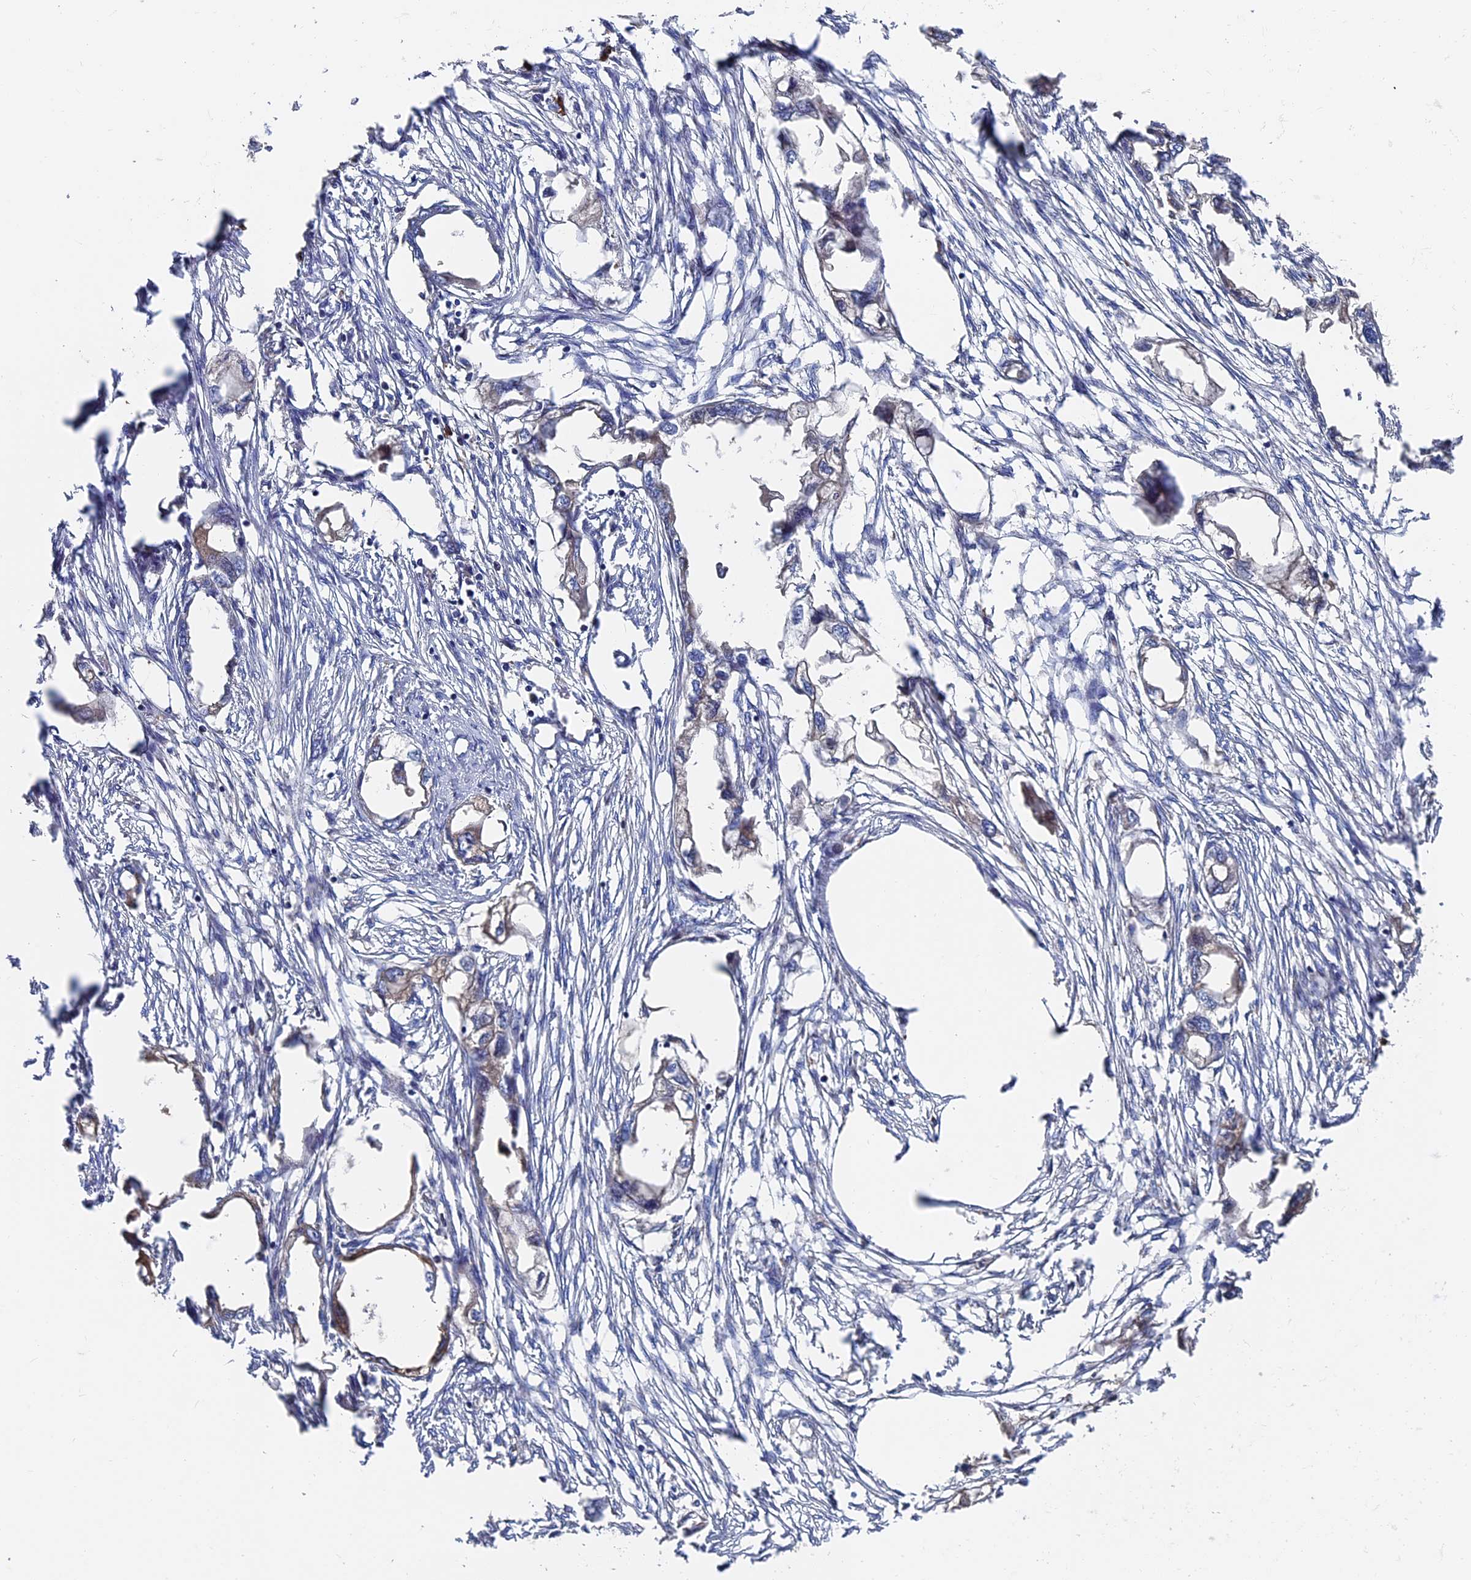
{"staining": {"intensity": "negative", "quantity": "none", "location": "none"}, "tissue": "endometrial cancer", "cell_type": "Tumor cells", "image_type": "cancer", "snomed": [{"axis": "morphology", "description": "Adenocarcinoma, NOS"}, {"axis": "morphology", "description": "Adenocarcinoma, metastatic, NOS"}, {"axis": "topography", "description": "Adipose tissue"}, {"axis": "topography", "description": "Endometrium"}], "caption": "The histopathology image demonstrates no significant expression in tumor cells of endometrial cancer (adenocarcinoma). (DAB (3,3'-diaminobenzidine) IHC, high magnification).", "gene": "RPUSD1", "patient": {"sex": "female", "age": 67}}